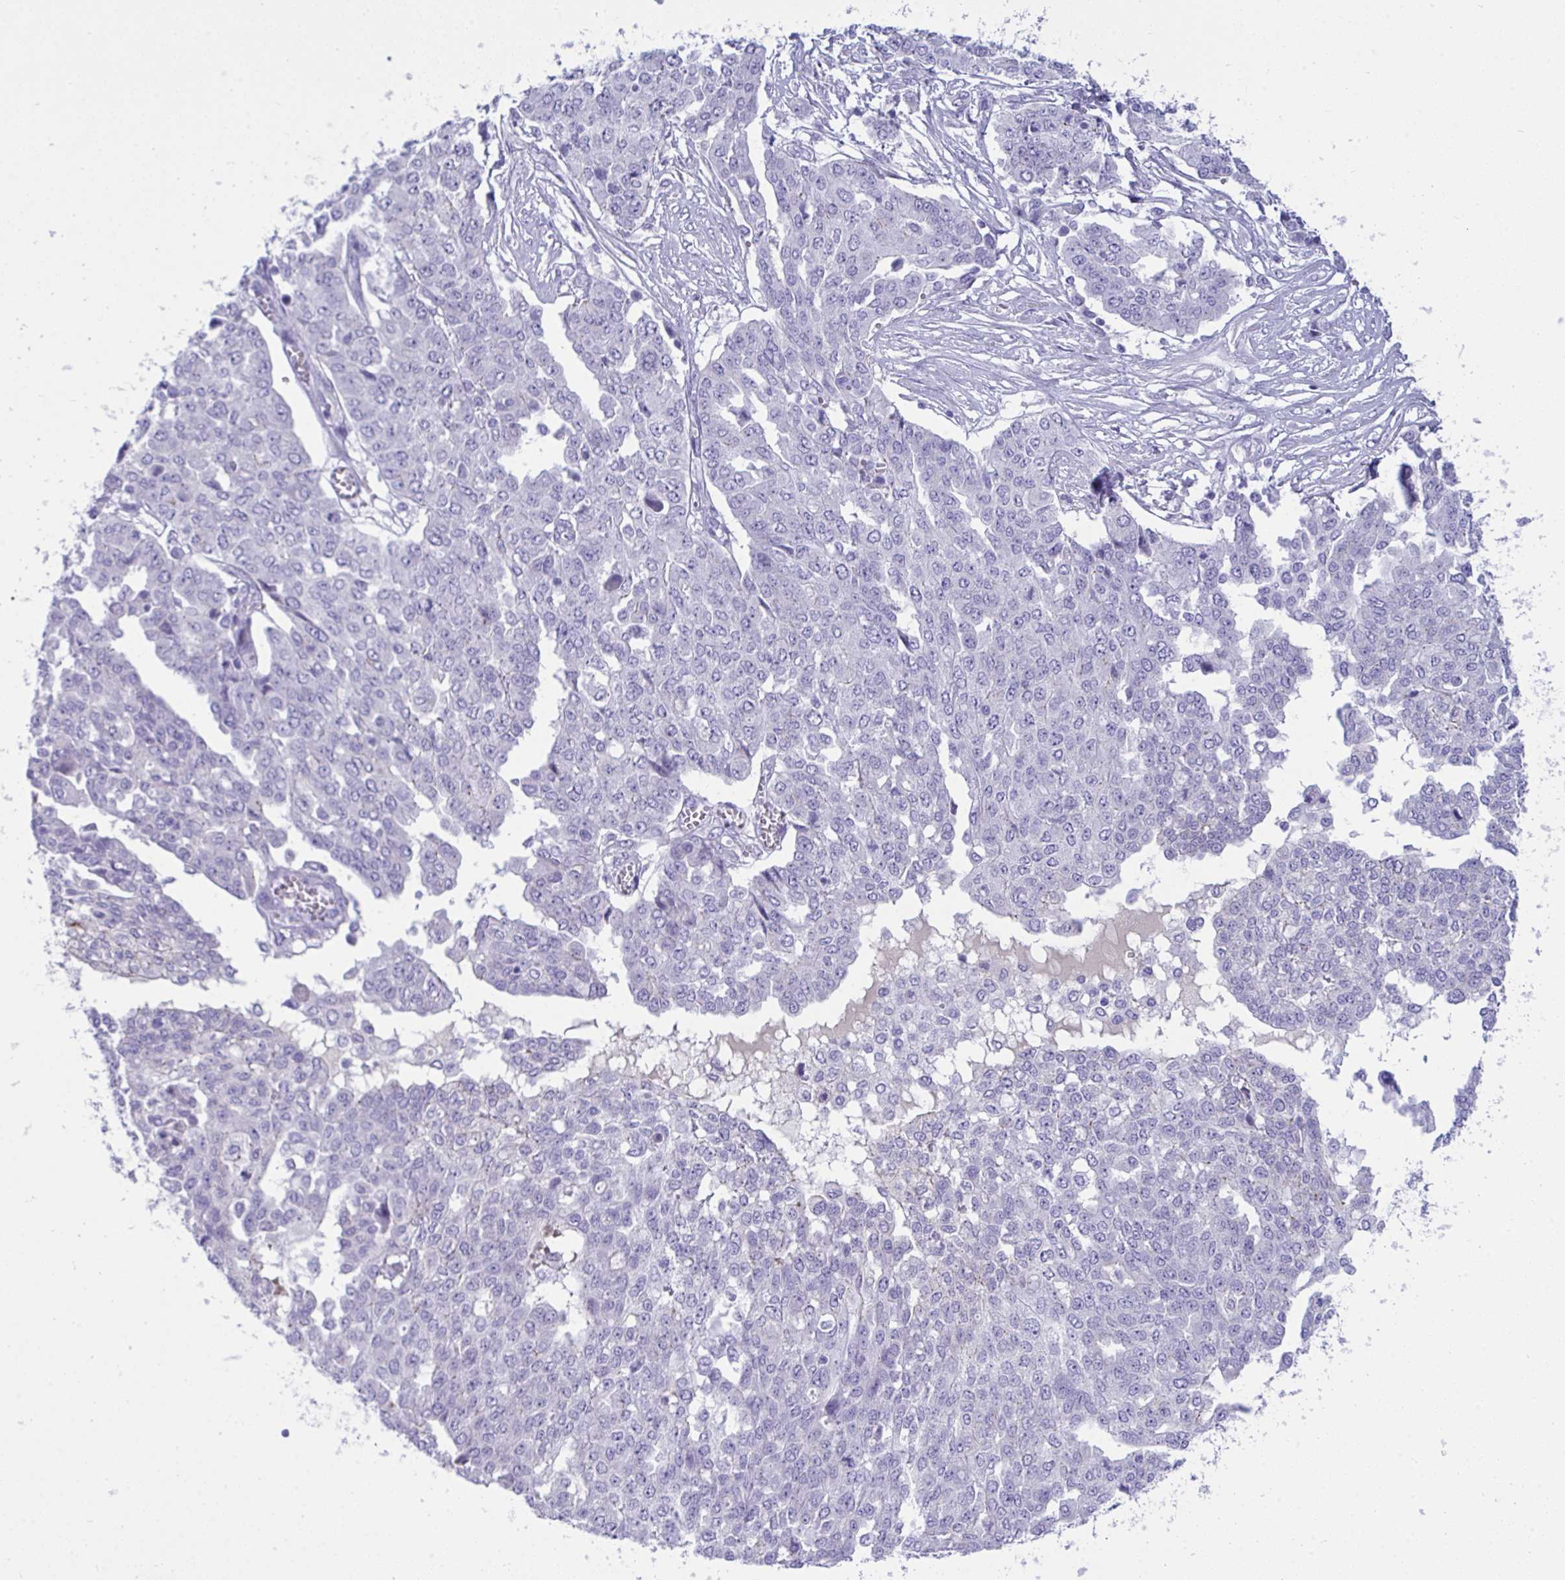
{"staining": {"intensity": "negative", "quantity": "none", "location": "none"}, "tissue": "ovarian cancer", "cell_type": "Tumor cells", "image_type": "cancer", "snomed": [{"axis": "morphology", "description": "Cystadenocarcinoma, serous, NOS"}, {"axis": "topography", "description": "Soft tissue"}, {"axis": "topography", "description": "Ovary"}], "caption": "This is an IHC image of human ovarian cancer (serous cystadenocarcinoma). There is no positivity in tumor cells.", "gene": "GLB1L2", "patient": {"sex": "female", "age": 57}}